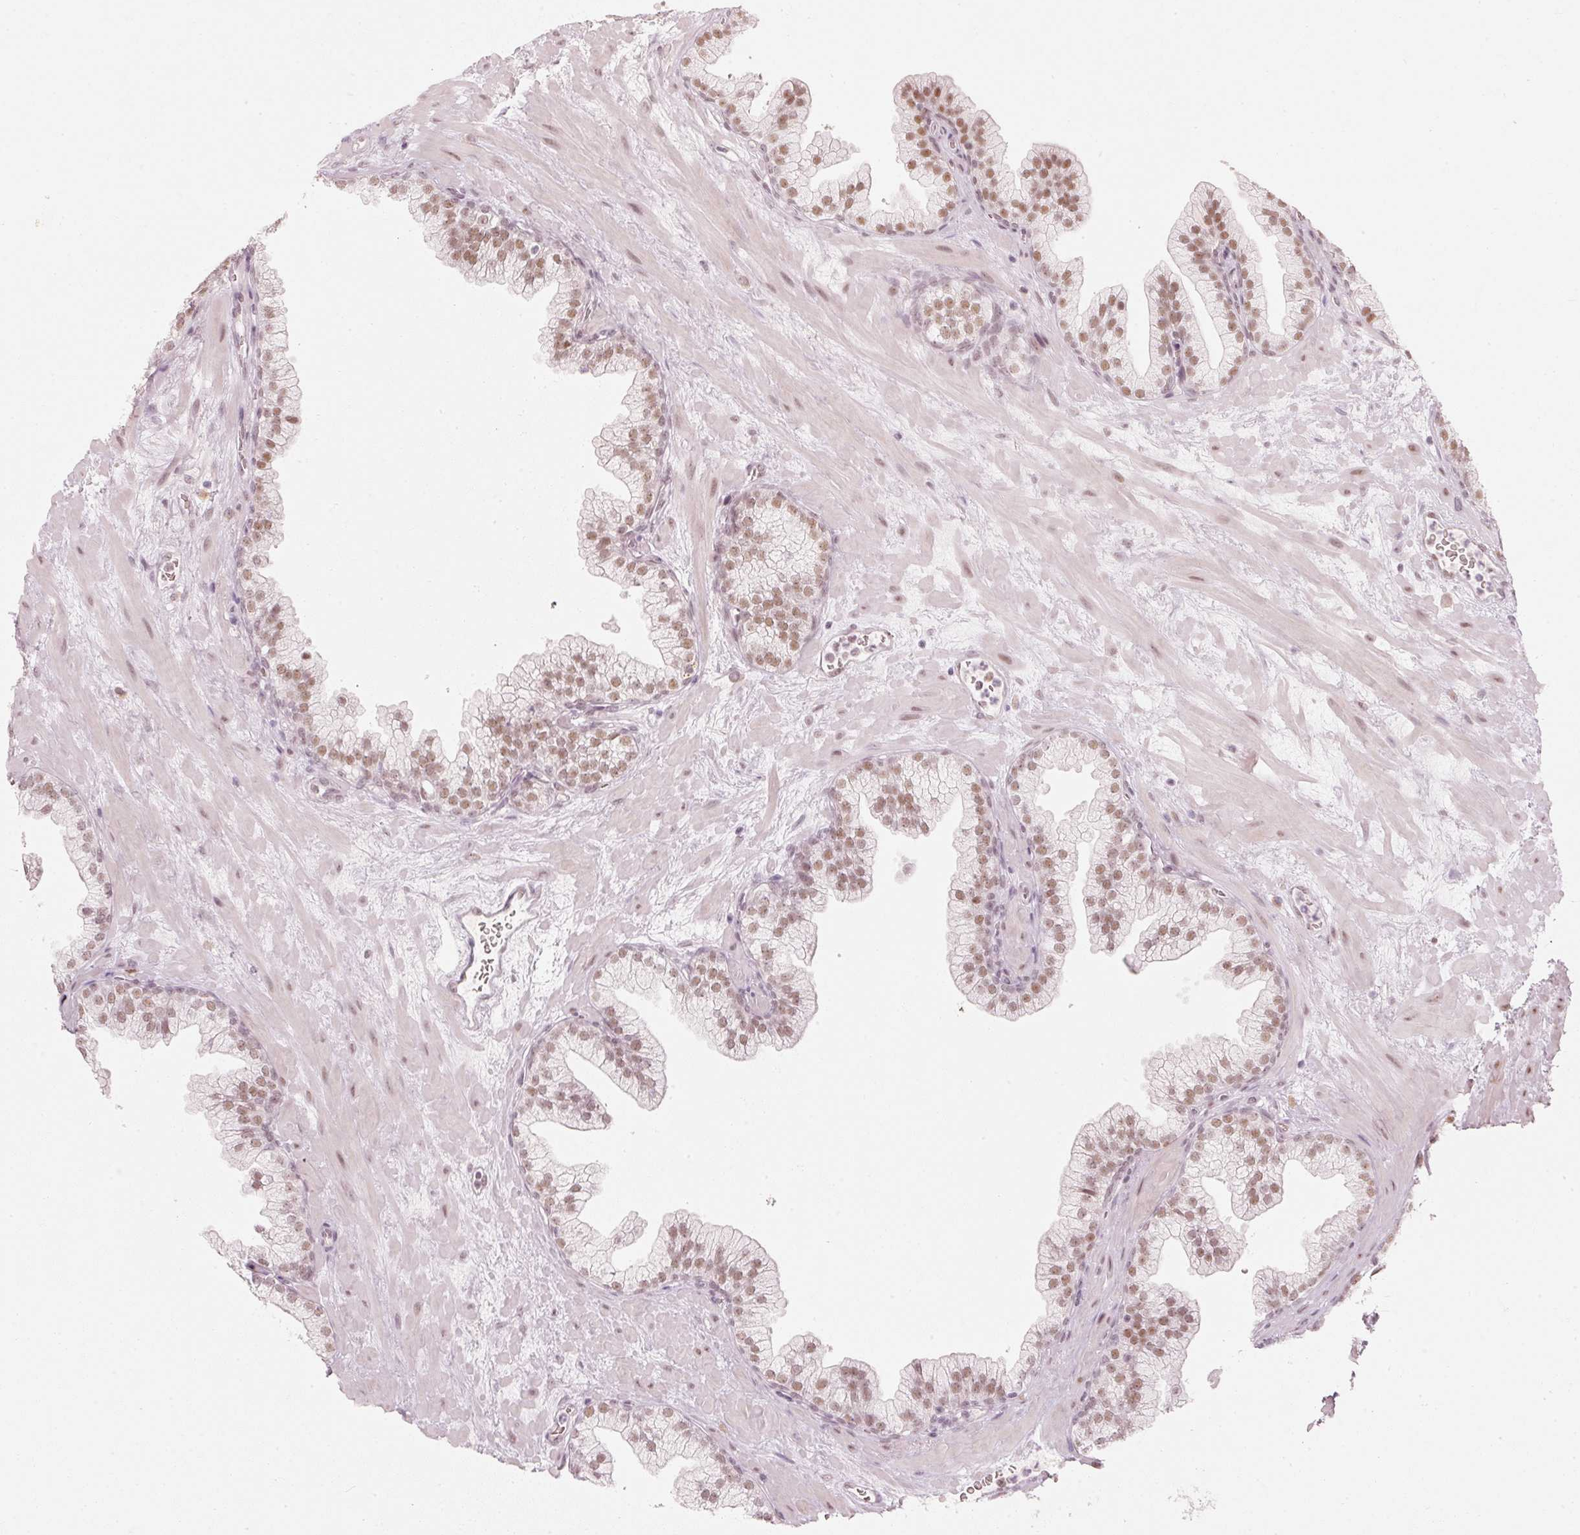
{"staining": {"intensity": "moderate", "quantity": ">75%", "location": "nuclear"}, "tissue": "prostate", "cell_type": "Glandular cells", "image_type": "normal", "snomed": [{"axis": "morphology", "description": "Normal tissue, NOS"}, {"axis": "topography", "description": "Prostate"}, {"axis": "topography", "description": "Peripheral nerve tissue"}], "caption": "The photomicrograph exhibits staining of normal prostate, revealing moderate nuclear protein positivity (brown color) within glandular cells.", "gene": "PPP1R10", "patient": {"sex": "male", "age": 61}}